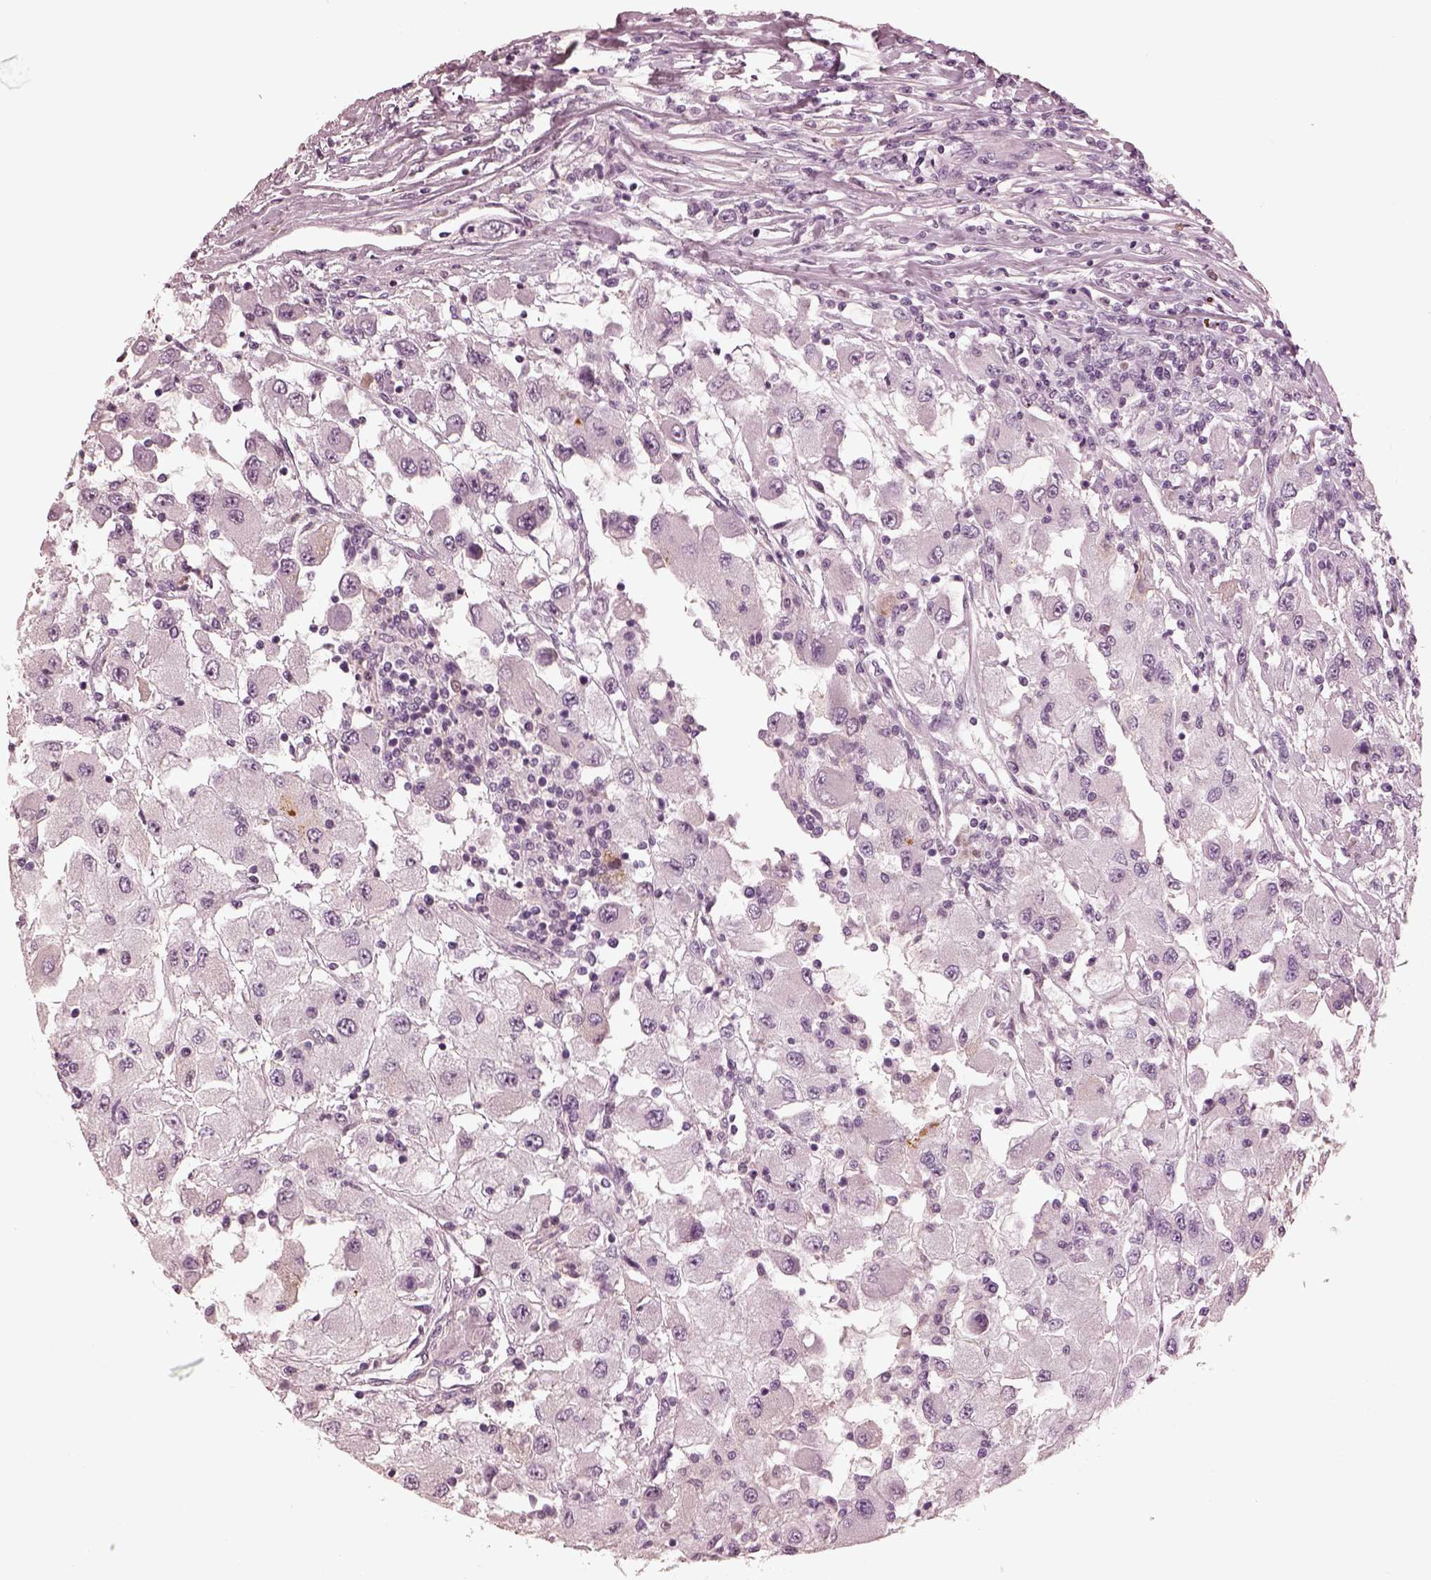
{"staining": {"intensity": "negative", "quantity": "none", "location": "none"}, "tissue": "renal cancer", "cell_type": "Tumor cells", "image_type": "cancer", "snomed": [{"axis": "morphology", "description": "Adenocarcinoma, NOS"}, {"axis": "topography", "description": "Kidney"}], "caption": "This histopathology image is of renal cancer stained with immunohistochemistry to label a protein in brown with the nuclei are counter-stained blue. There is no expression in tumor cells. Brightfield microscopy of immunohistochemistry stained with DAB (3,3'-diaminobenzidine) (brown) and hematoxylin (blue), captured at high magnification.", "gene": "KCNA2", "patient": {"sex": "female", "age": 67}}